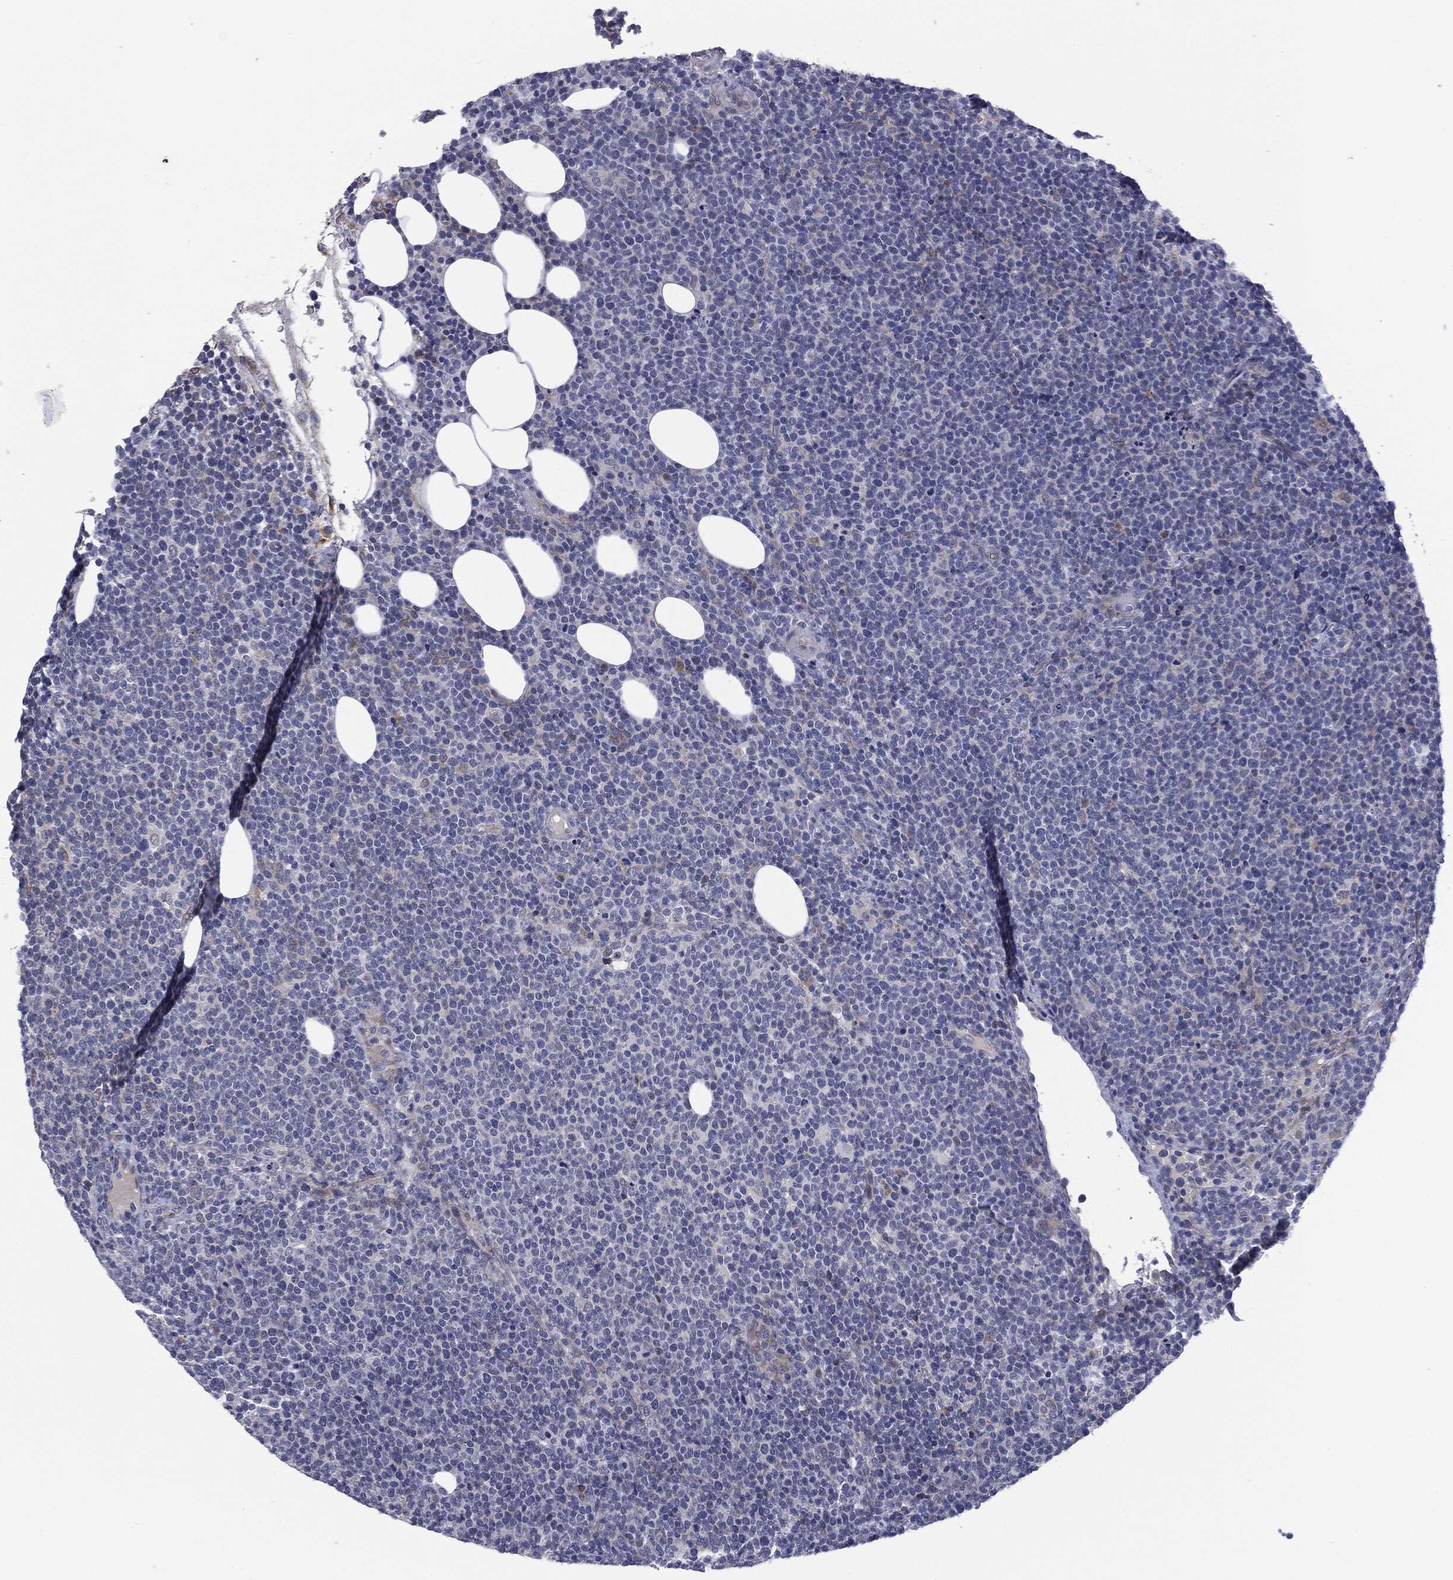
{"staining": {"intensity": "negative", "quantity": "none", "location": "none"}, "tissue": "lymphoma", "cell_type": "Tumor cells", "image_type": "cancer", "snomed": [{"axis": "morphology", "description": "Malignant lymphoma, non-Hodgkin's type, High grade"}, {"axis": "topography", "description": "Lymph node"}], "caption": "DAB (3,3'-diaminobenzidine) immunohistochemical staining of high-grade malignant lymphoma, non-Hodgkin's type demonstrates no significant staining in tumor cells.", "gene": "KRT5", "patient": {"sex": "male", "age": 61}}